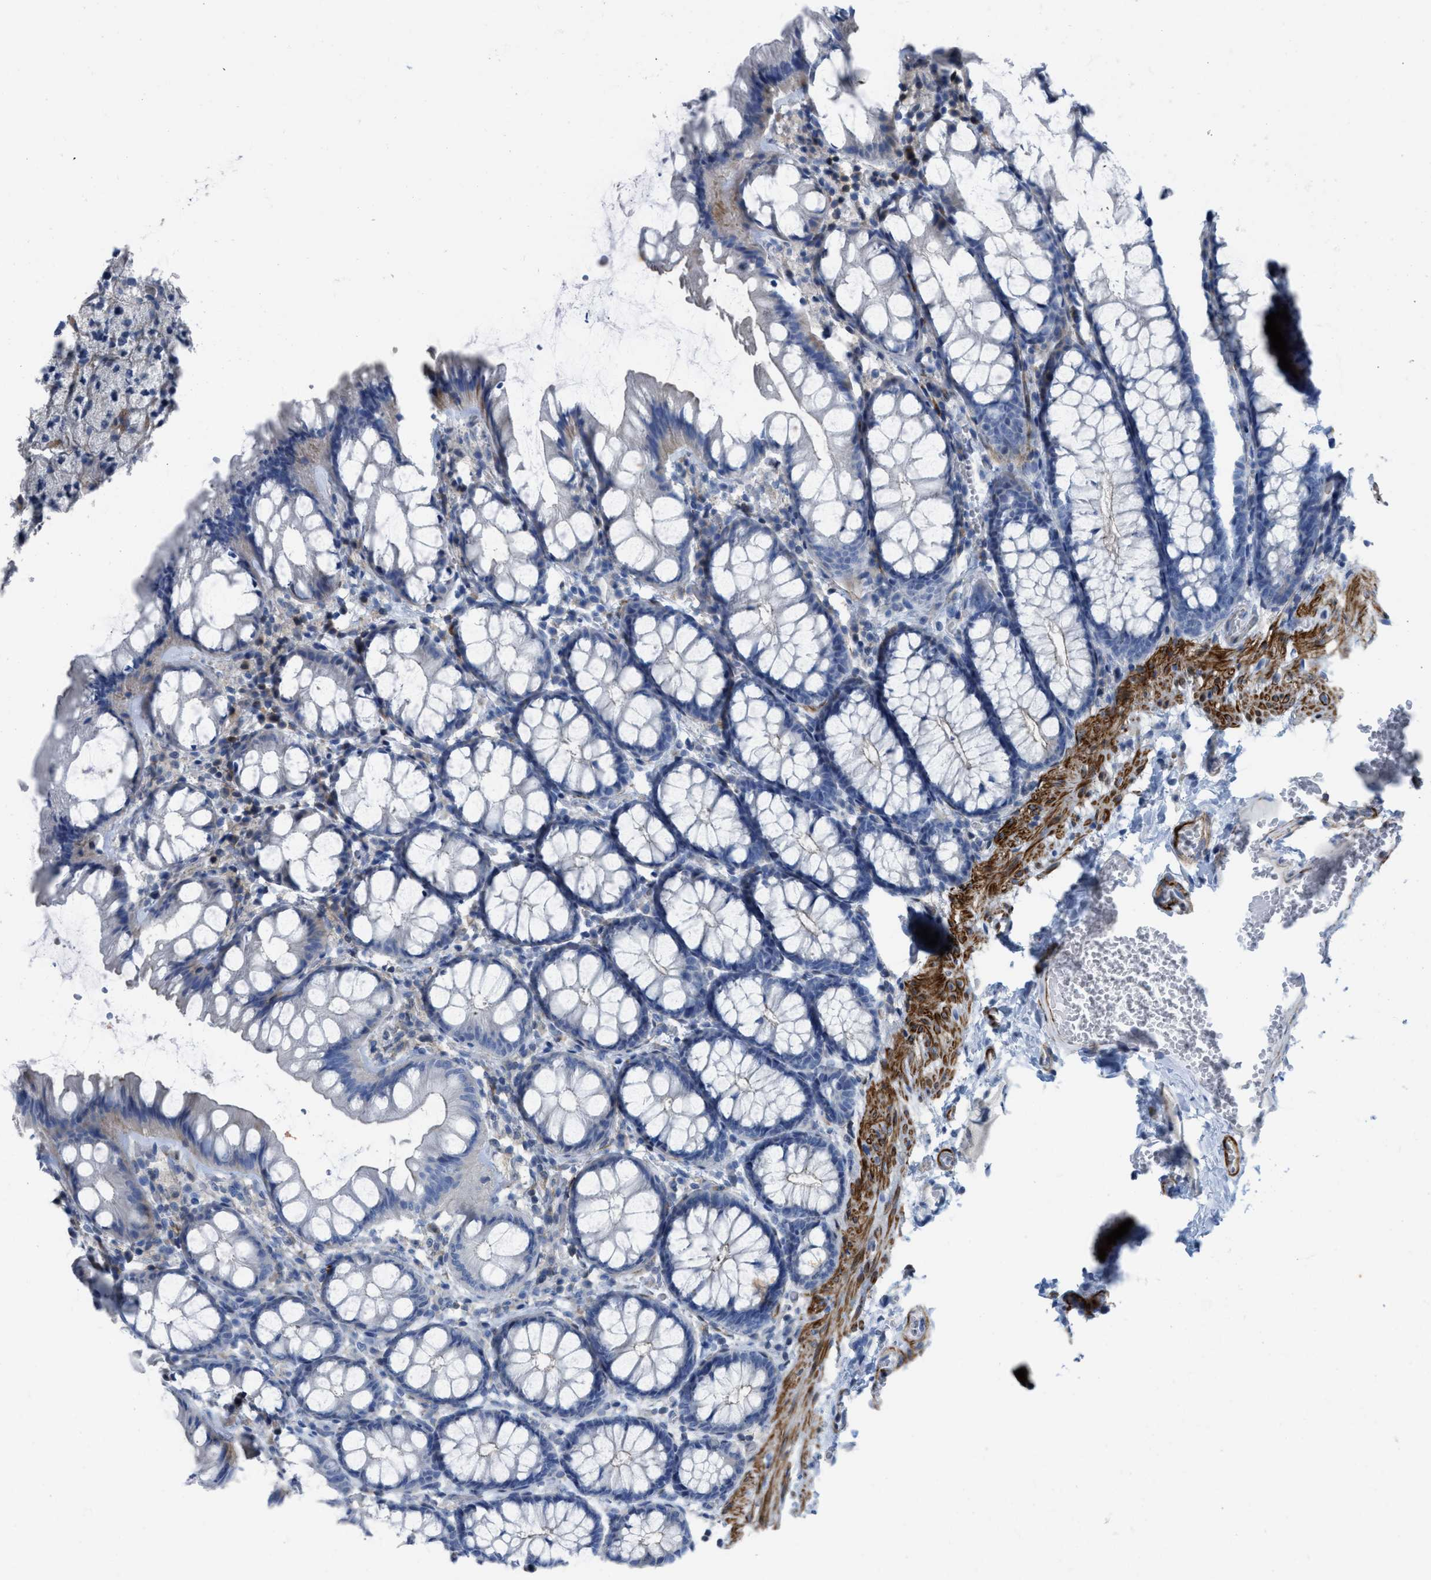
{"staining": {"intensity": "negative", "quantity": "none", "location": "none"}, "tissue": "colon", "cell_type": "Endothelial cells", "image_type": "normal", "snomed": [{"axis": "morphology", "description": "Normal tissue, NOS"}, {"axis": "topography", "description": "Colon"}], "caption": "Immunohistochemistry histopathology image of normal colon: human colon stained with DAB (3,3'-diaminobenzidine) reveals no significant protein expression in endothelial cells.", "gene": "PRMT2", "patient": {"sex": "male", "age": 47}}